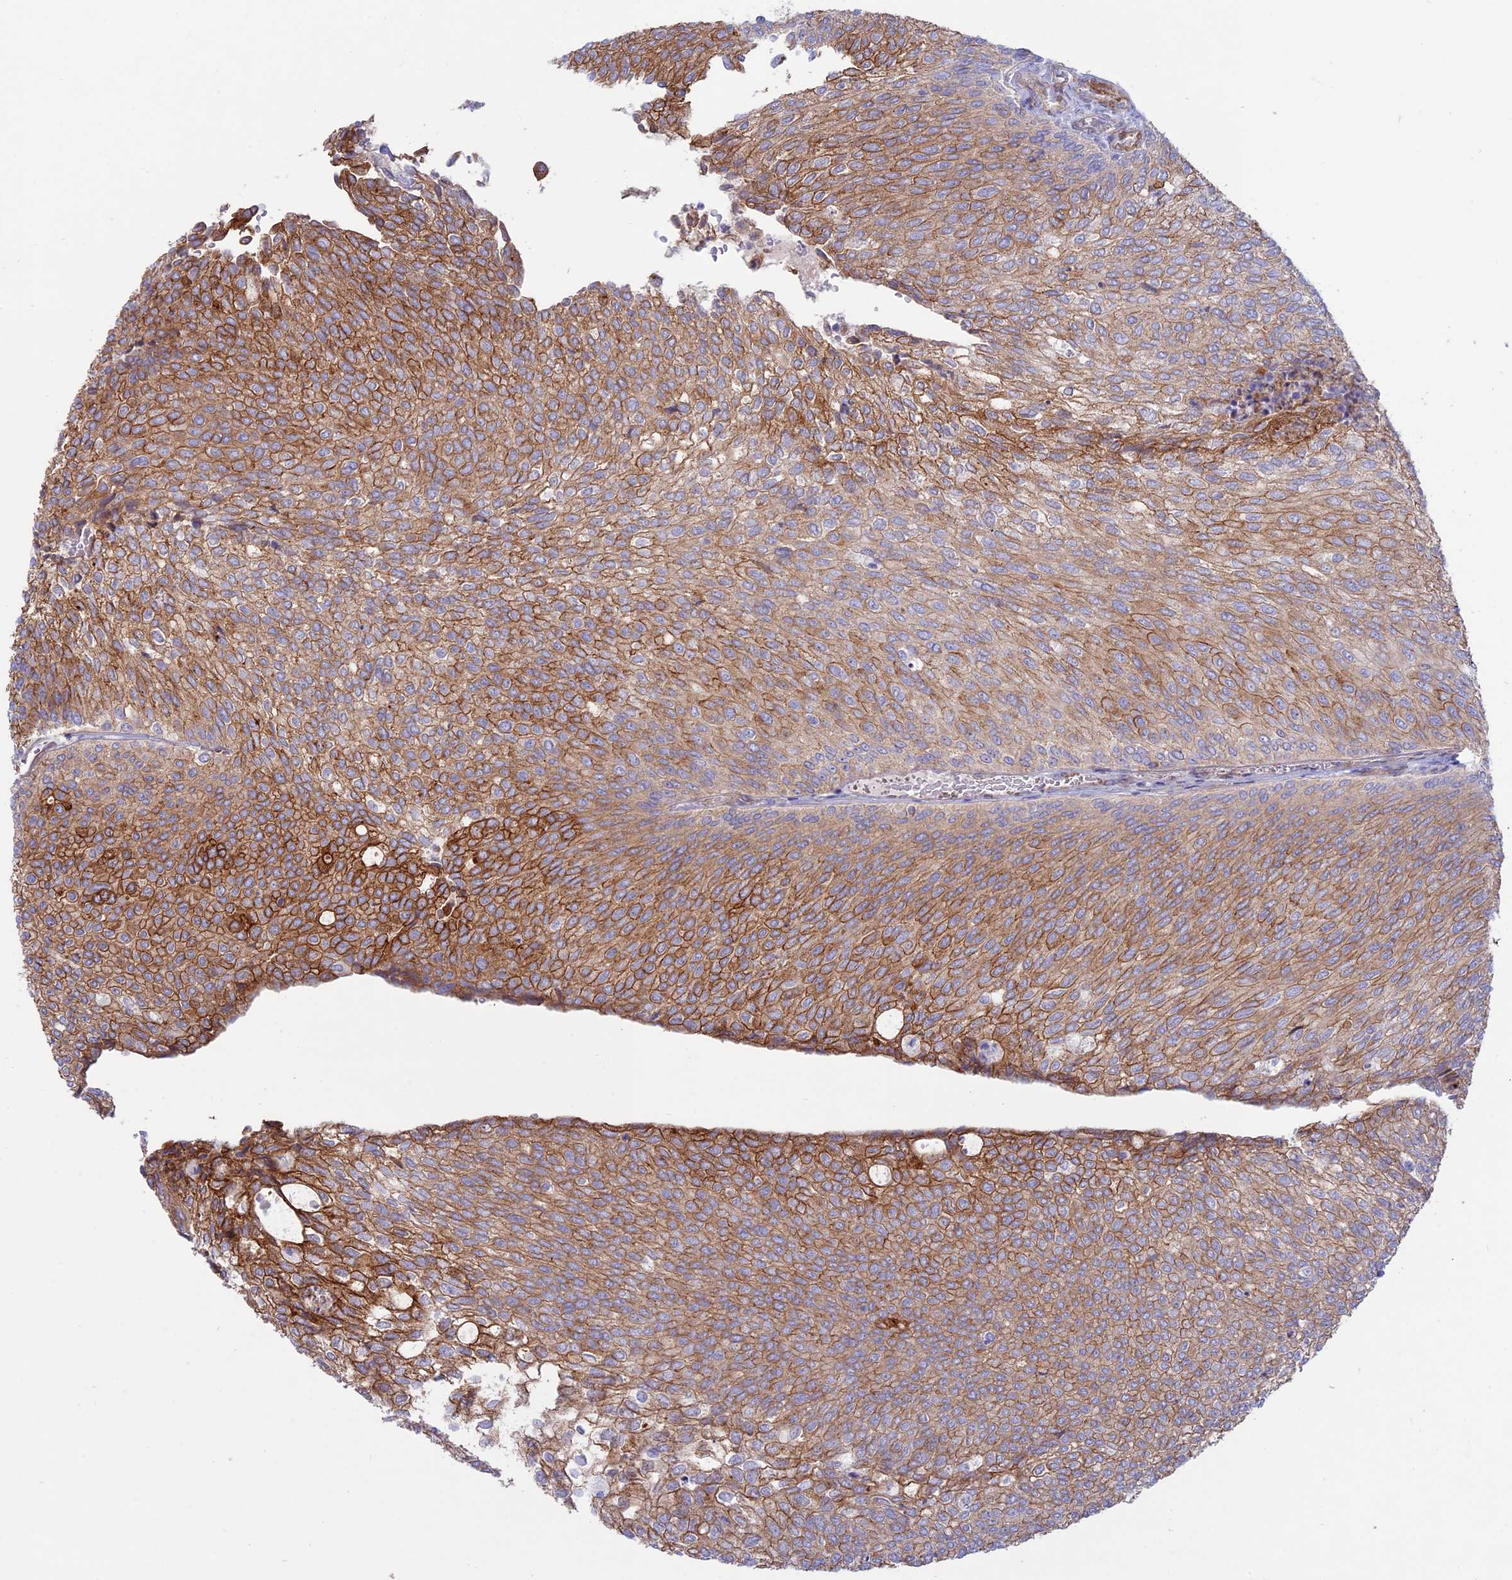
{"staining": {"intensity": "moderate", "quantity": "25%-75%", "location": "cytoplasmic/membranous"}, "tissue": "urothelial cancer", "cell_type": "Tumor cells", "image_type": "cancer", "snomed": [{"axis": "morphology", "description": "Urothelial carcinoma, Low grade"}, {"axis": "topography", "description": "Urinary bladder"}], "caption": "Immunohistochemistry (IHC) of low-grade urothelial carcinoma reveals medium levels of moderate cytoplasmic/membranous expression in about 25%-75% of tumor cells. (Brightfield microscopy of DAB IHC at high magnification).", "gene": "MYO5B", "patient": {"sex": "female", "age": 79}}